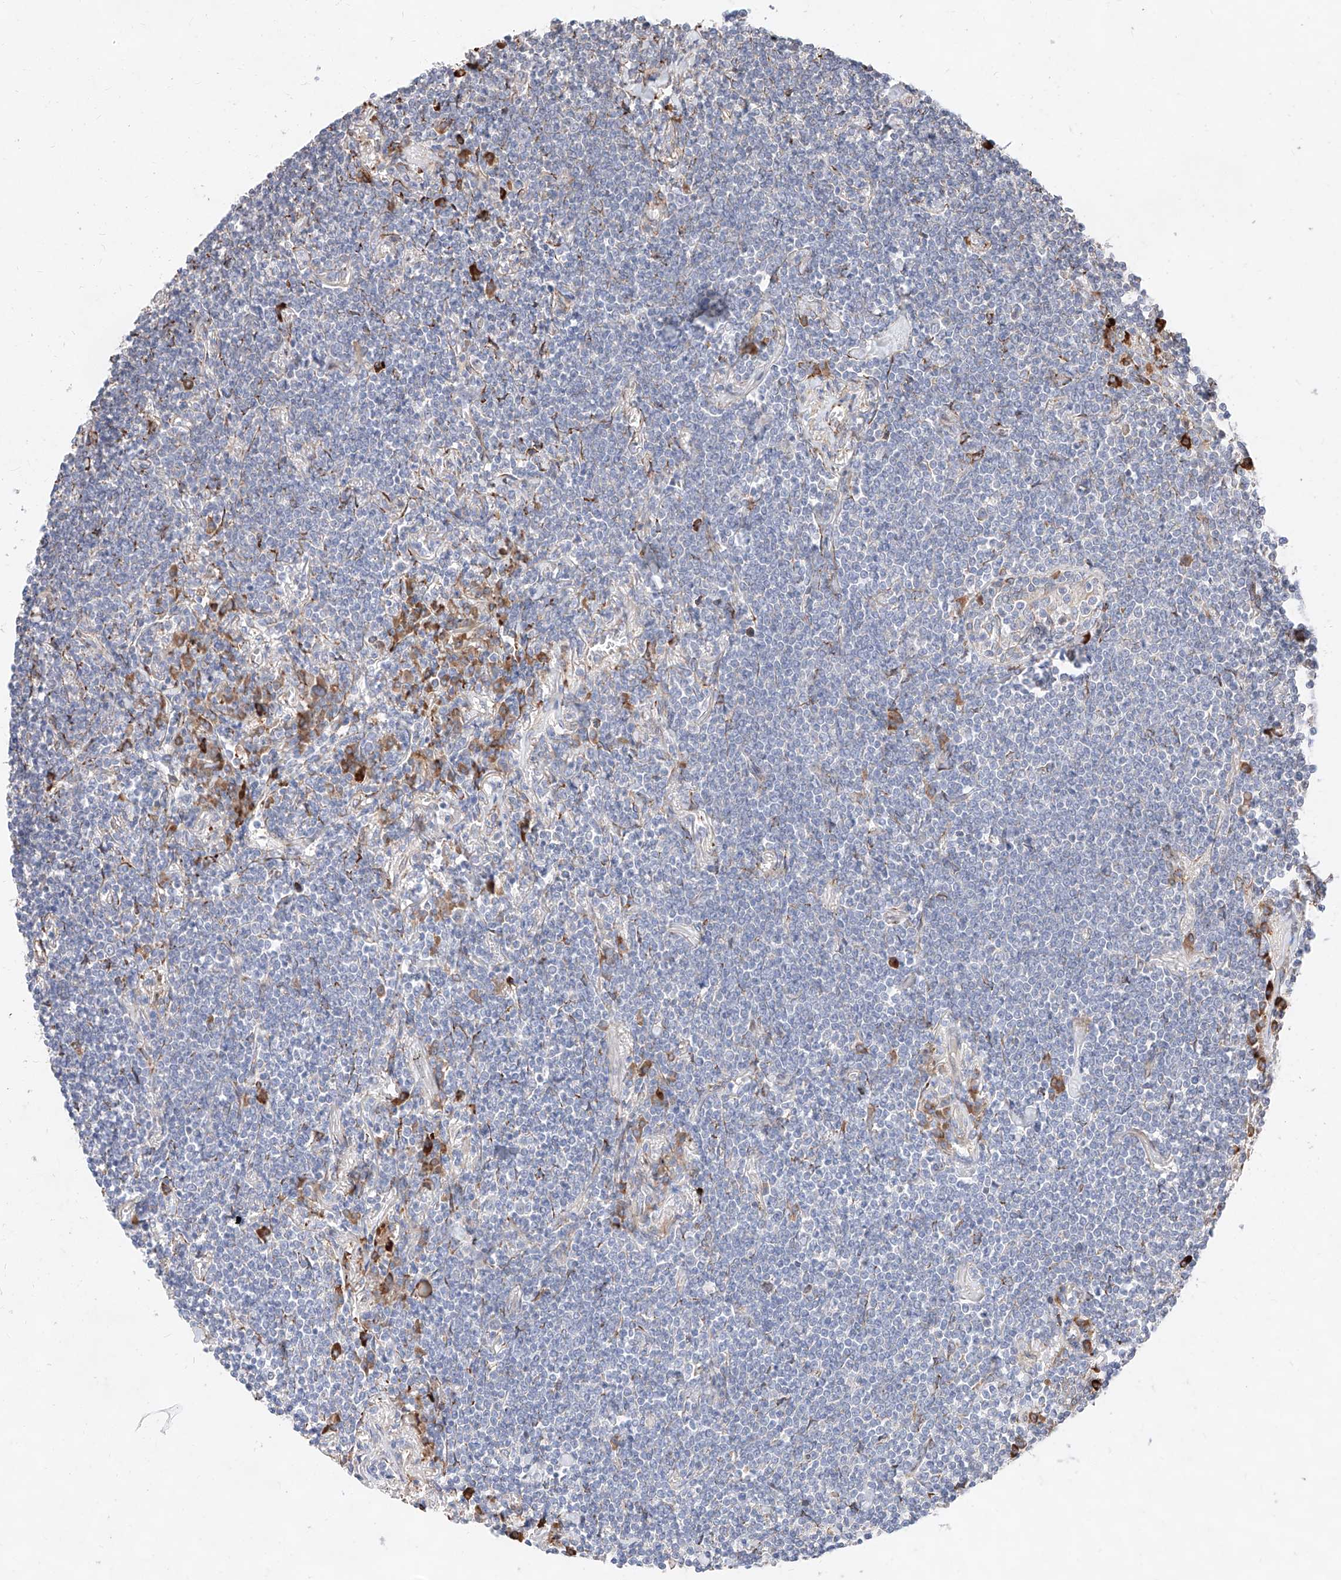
{"staining": {"intensity": "negative", "quantity": "none", "location": "none"}, "tissue": "lymphoma", "cell_type": "Tumor cells", "image_type": "cancer", "snomed": [{"axis": "morphology", "description": "Malignant lymphoma, non-Hodgkin's type, Low grade"}, {"axis": "topography", "description": "Lung"}], "caption": "Immunohistochemical staining of human malignant lymphoma, non-Hodgkin's type (low-grade) exhibits no significant staining in tumor cells.", "gene": "ATP9B", "patient": {"sex": "female", "age": 71}}